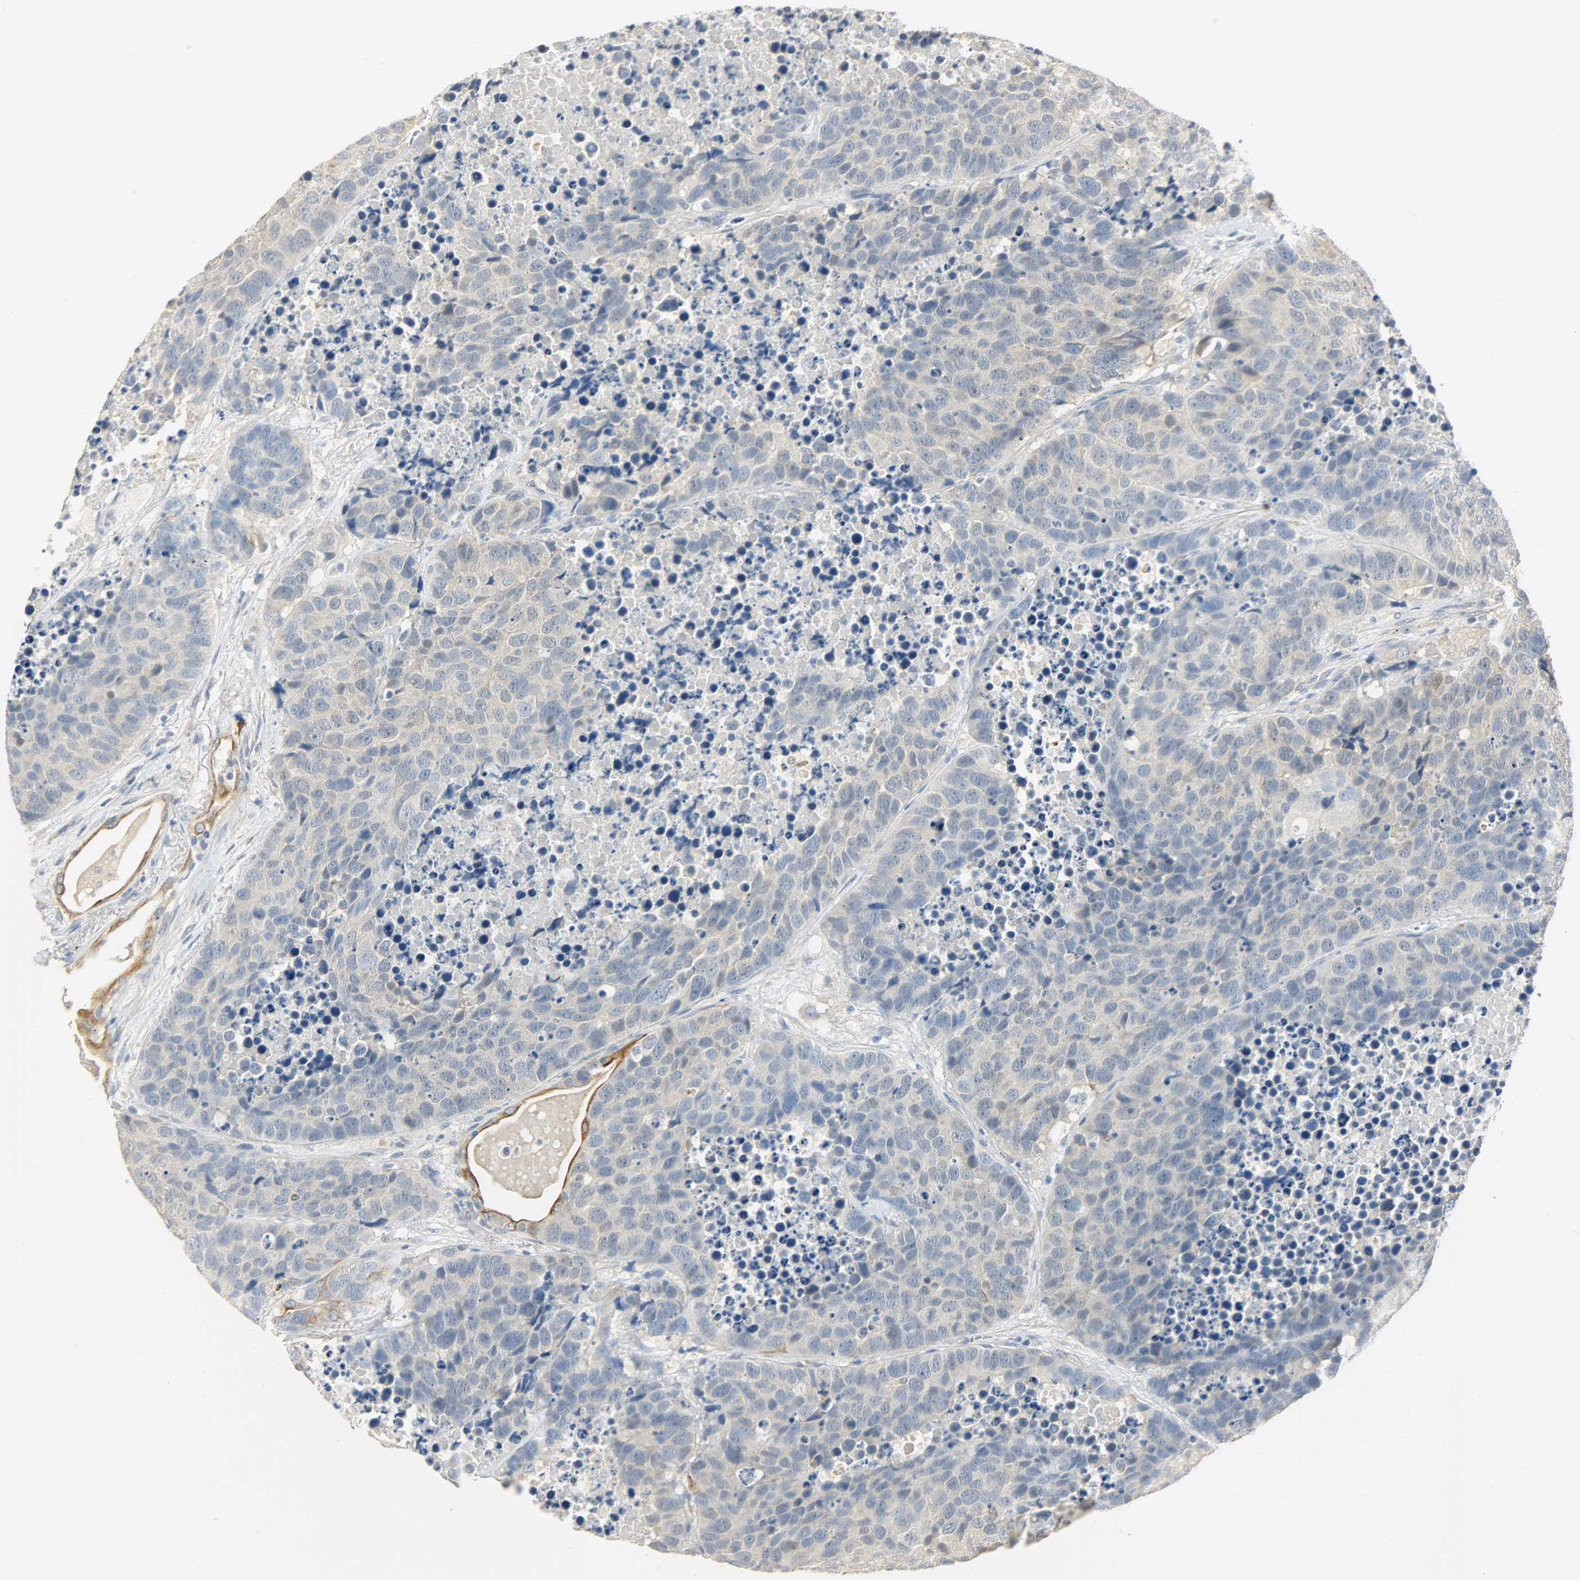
{"staining": {"intensity": "negative", "quantity": "none", "location": "none"}, "tissue": "carcinoid", "cell_type": "Tumor cells", "image_type": "cancer", "snomed": [{"axis": "morphology", "description": "Carcinoid, malignant, NOS"}, {"axis": "topography", "description": "Lung"}], "caption": "This is an IHC photomicrograph of carcinoid (malignant). There is no positivity in tumor cells.", "gene": "USP13", "patient": {"sex": "male", "age": 60}}